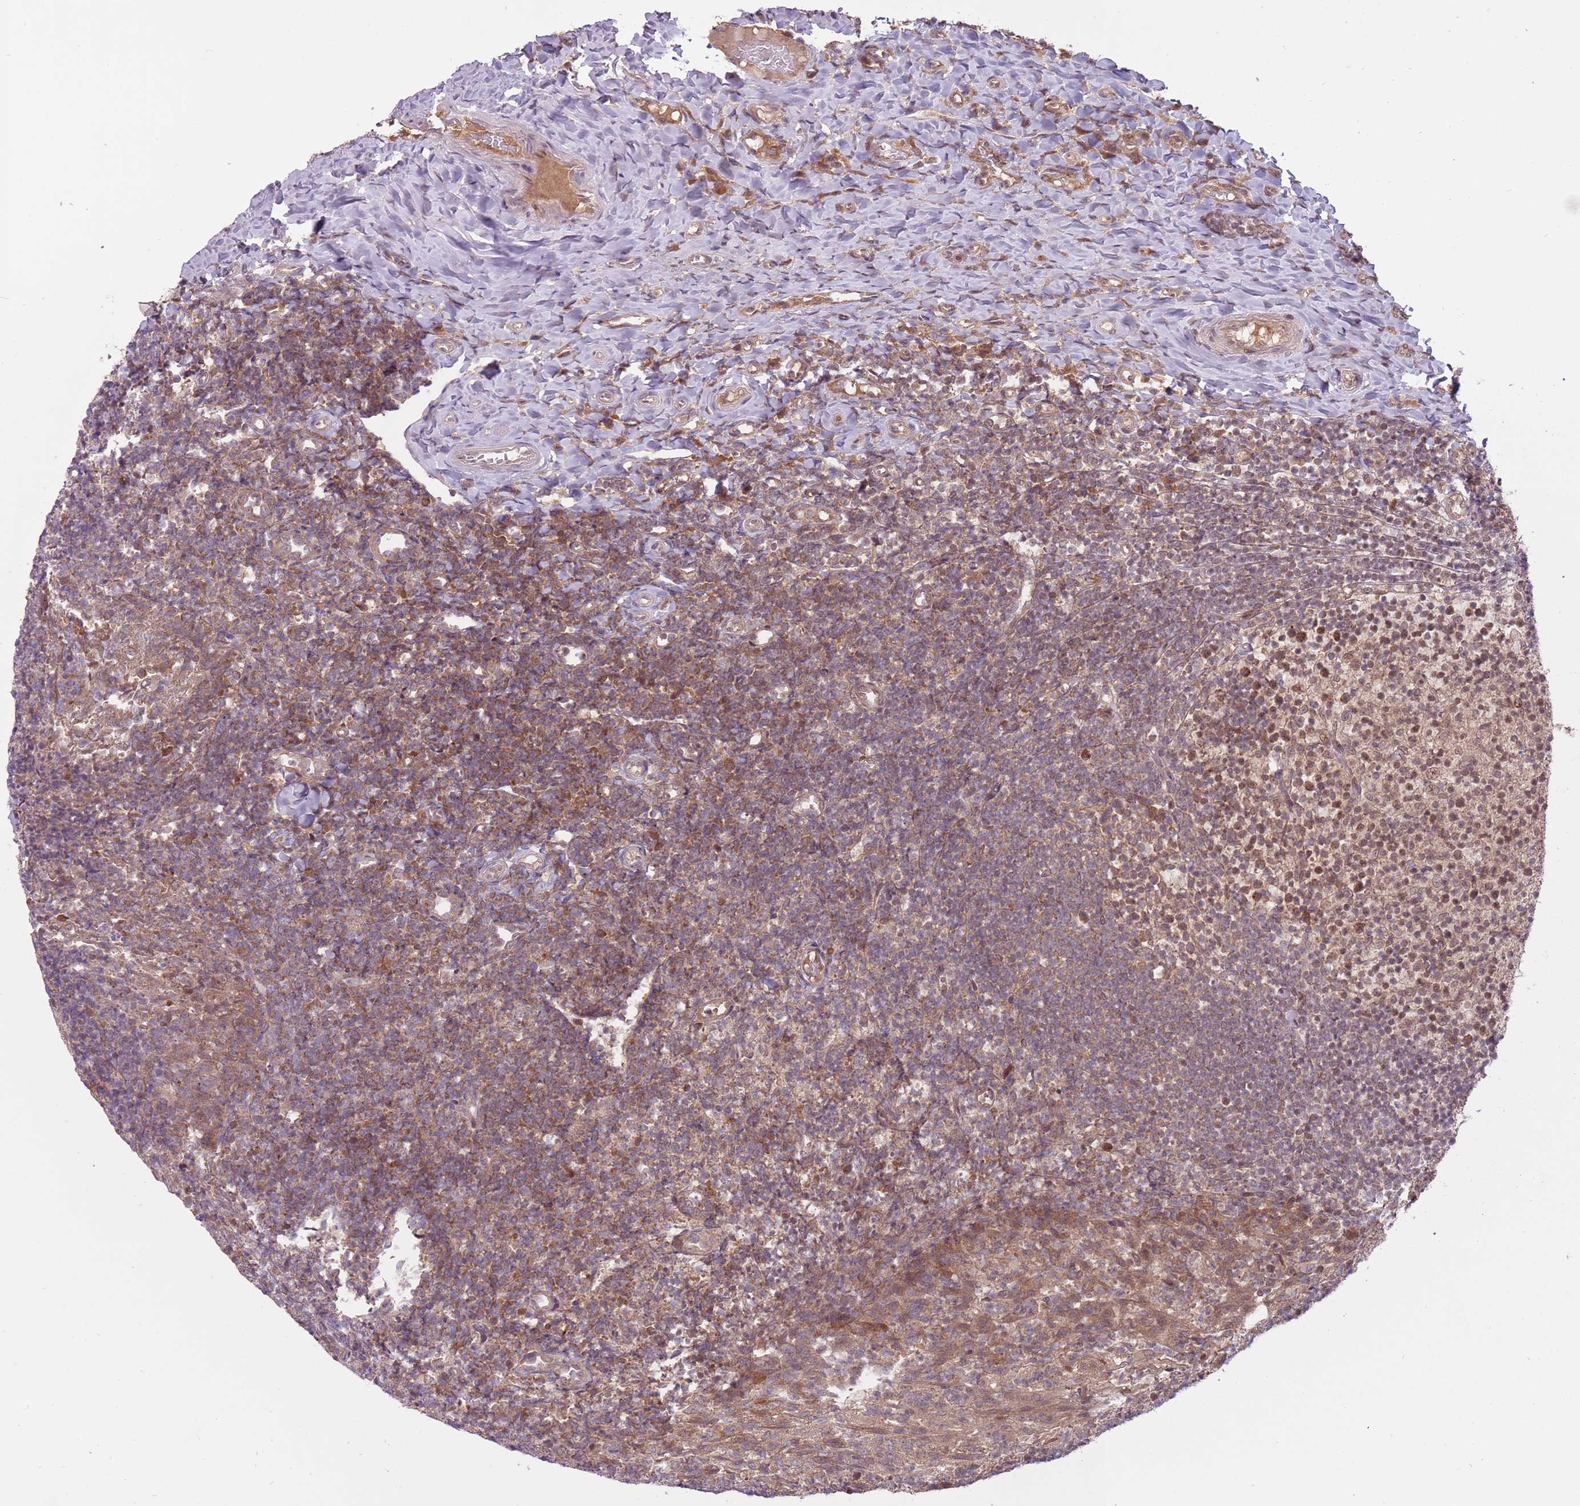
{"staining": {"intensity": "weak", "quantity": ">75%", "location": "cytoplasmic/membranous,nuclear"}, "tissue": "tonsil", "cell_type": "Germinal center cells", "image_type": "normal", "snomed": [{"axis": "morphology", "description": "Normal tissue, NOS"}, {"axis": "topography", "description": "Tonsil"}], "caption": "A brown stain highlights weak cytoplasmic/membranous,nuclear positivity of a protein in germinal center cells of benign tonsil.", "gene": "ADAMTS3", "patient": {"sex": "female", "age": 10}}